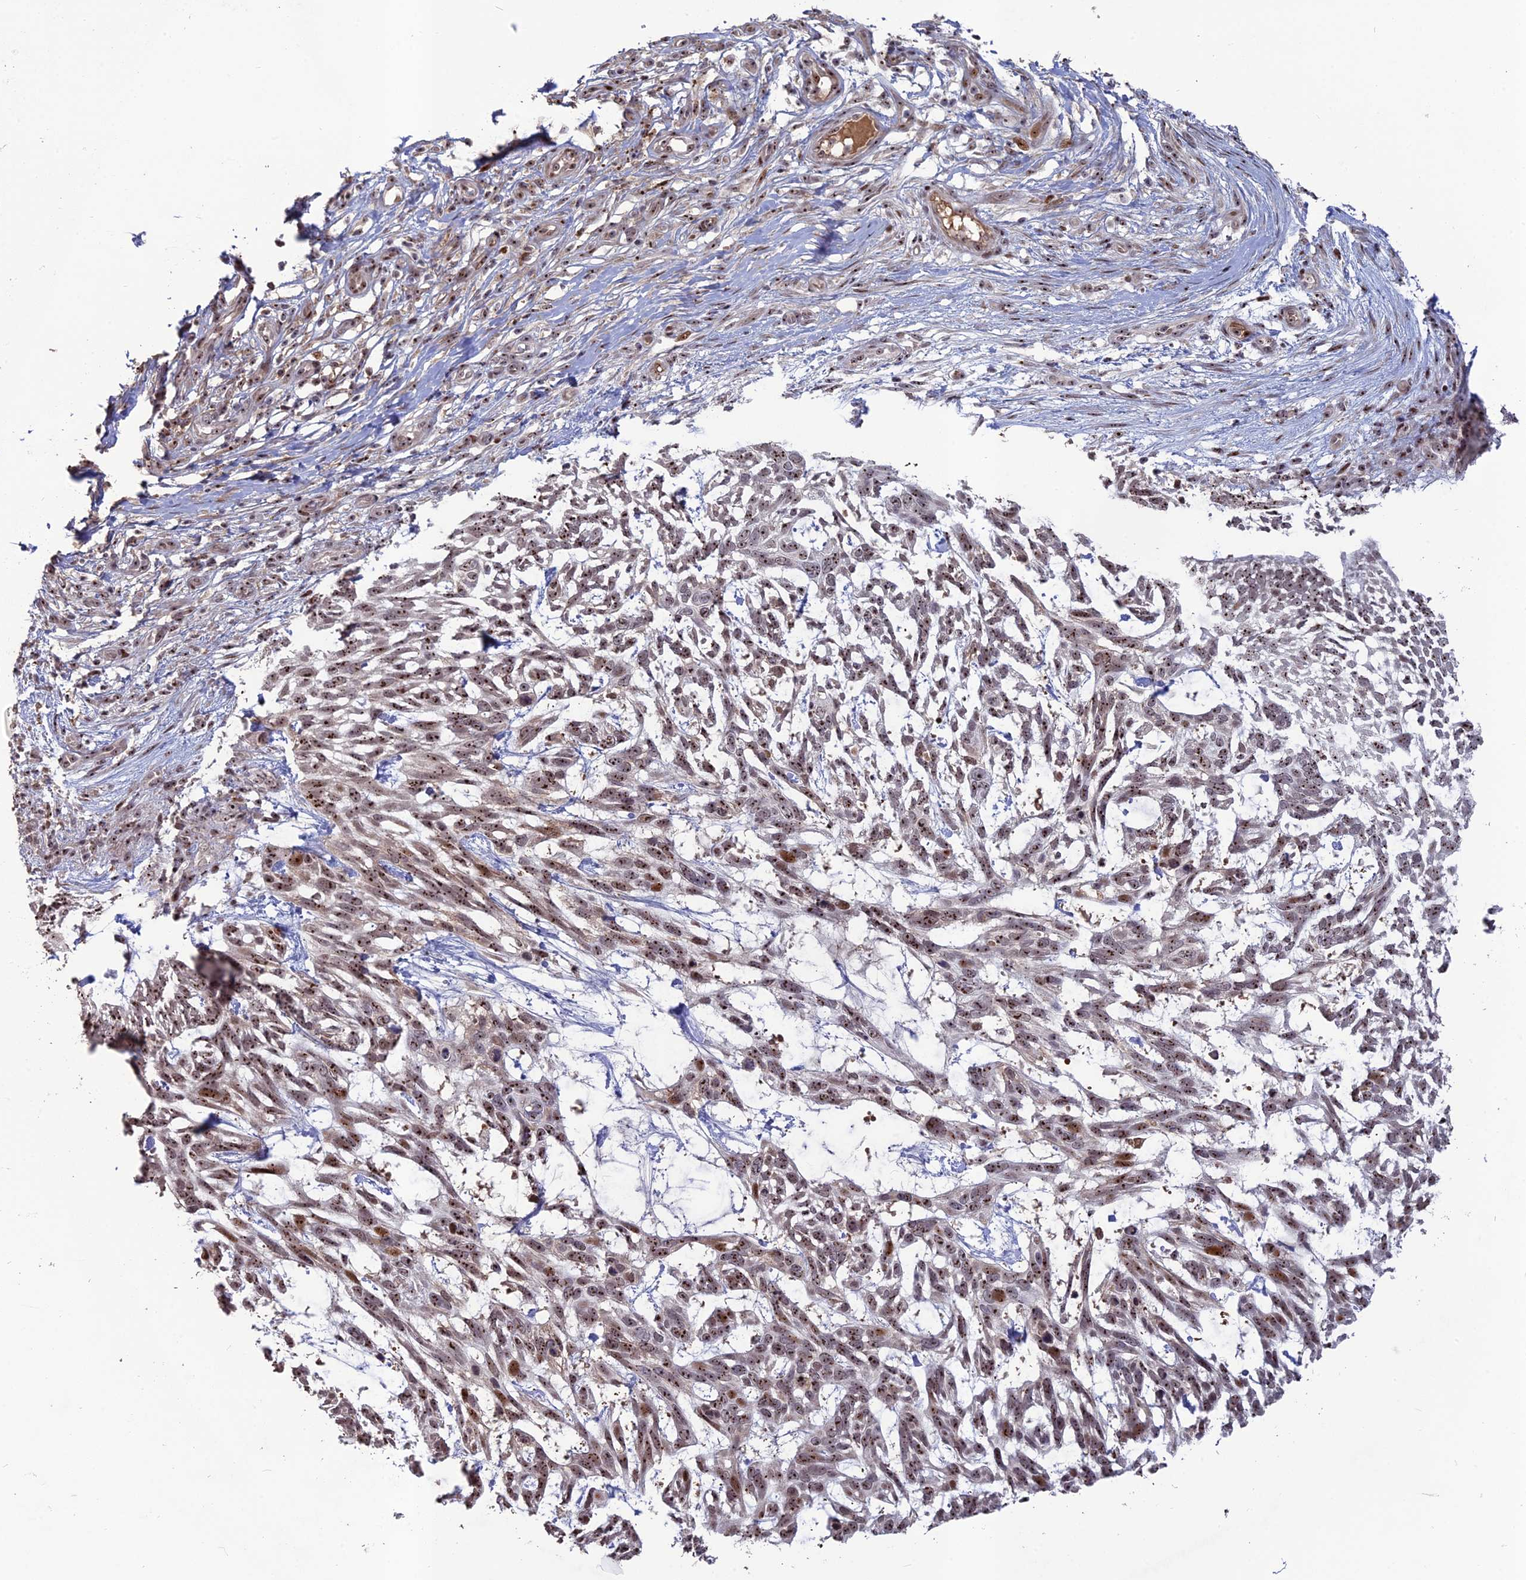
{"staining": {"intensity": "moderate", "quantity": ">75%", "location": "nuclear"}, "tissue": "skin cancer", "cell_type": "Tumor cells", "image_type": "cancer", "snomed": [{"axis": "morphology", "description": "Basal cell carcinoma"}, {"axis": "topography", "description": "Skin"}], "caption": "DAB immunohistochemical staining of skin basal cell carcinoma demonstrates moderate nuclear protein staining in about >75% of tumor cells.", "gene": "FAM131A", "patient": {"sex": "male", "age": 88}}